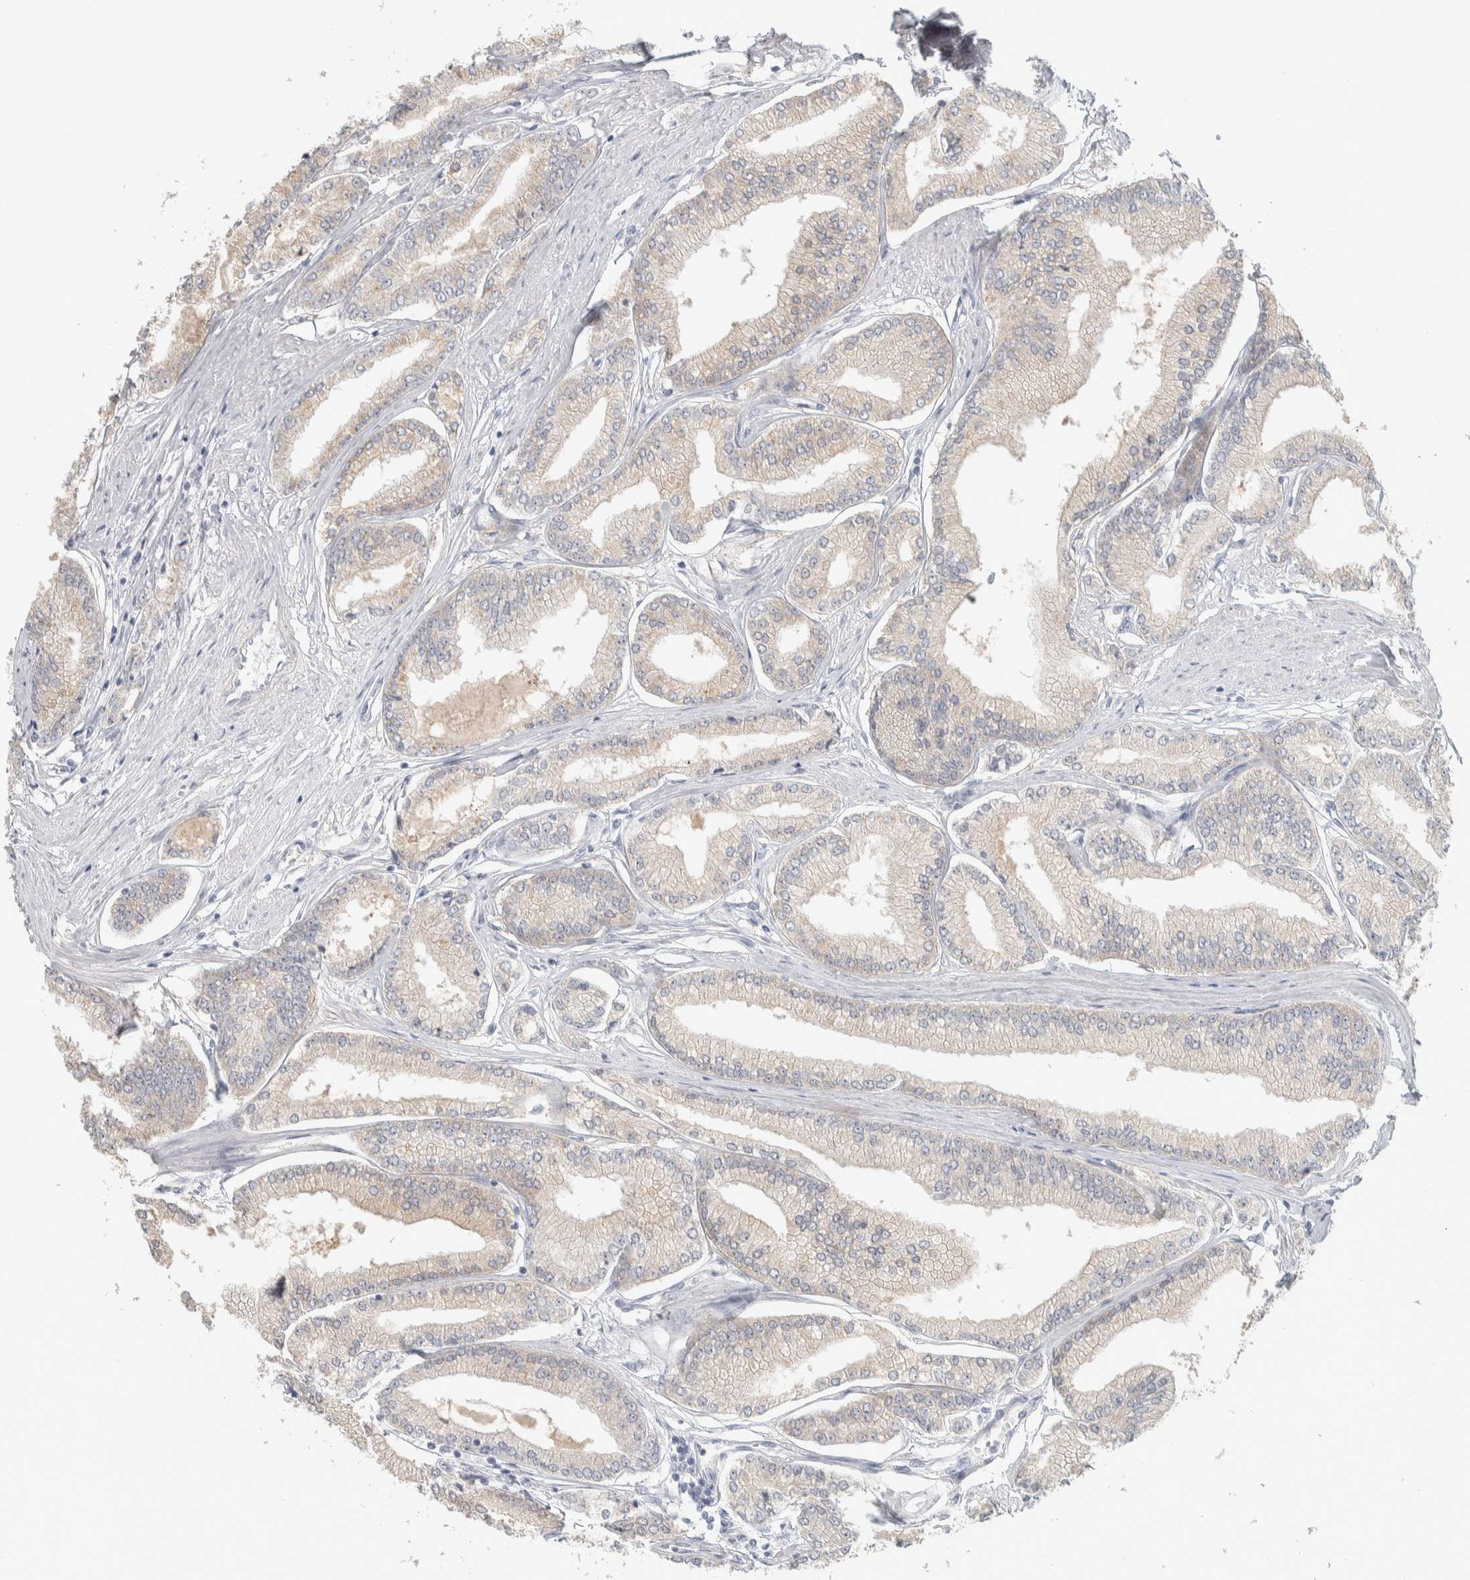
{"staining": {"intensity": "weak", "quantity": ">75%", "location": "cytoplasmic/membranous"}, "tissue": "prostate cancer", "cell_type": "Tumor cells", "image_type": "cancer", "snomed": [{"axis": "morphology", "description": "Adenocarcinoma, Low grade"}, {"axis": "topography", "description": "Prostate"}], "caption": "Immunohistochemical staining of prostate cancer exhibits low levels of weak cytoplasmic/membranous protein positivity in approximately >75% of tumor cells. The protein of interest is shown in brown color, while the nuclei are stained blue.", "gene": "DCXR", "patient": {"sex": "male", "age": 52}}